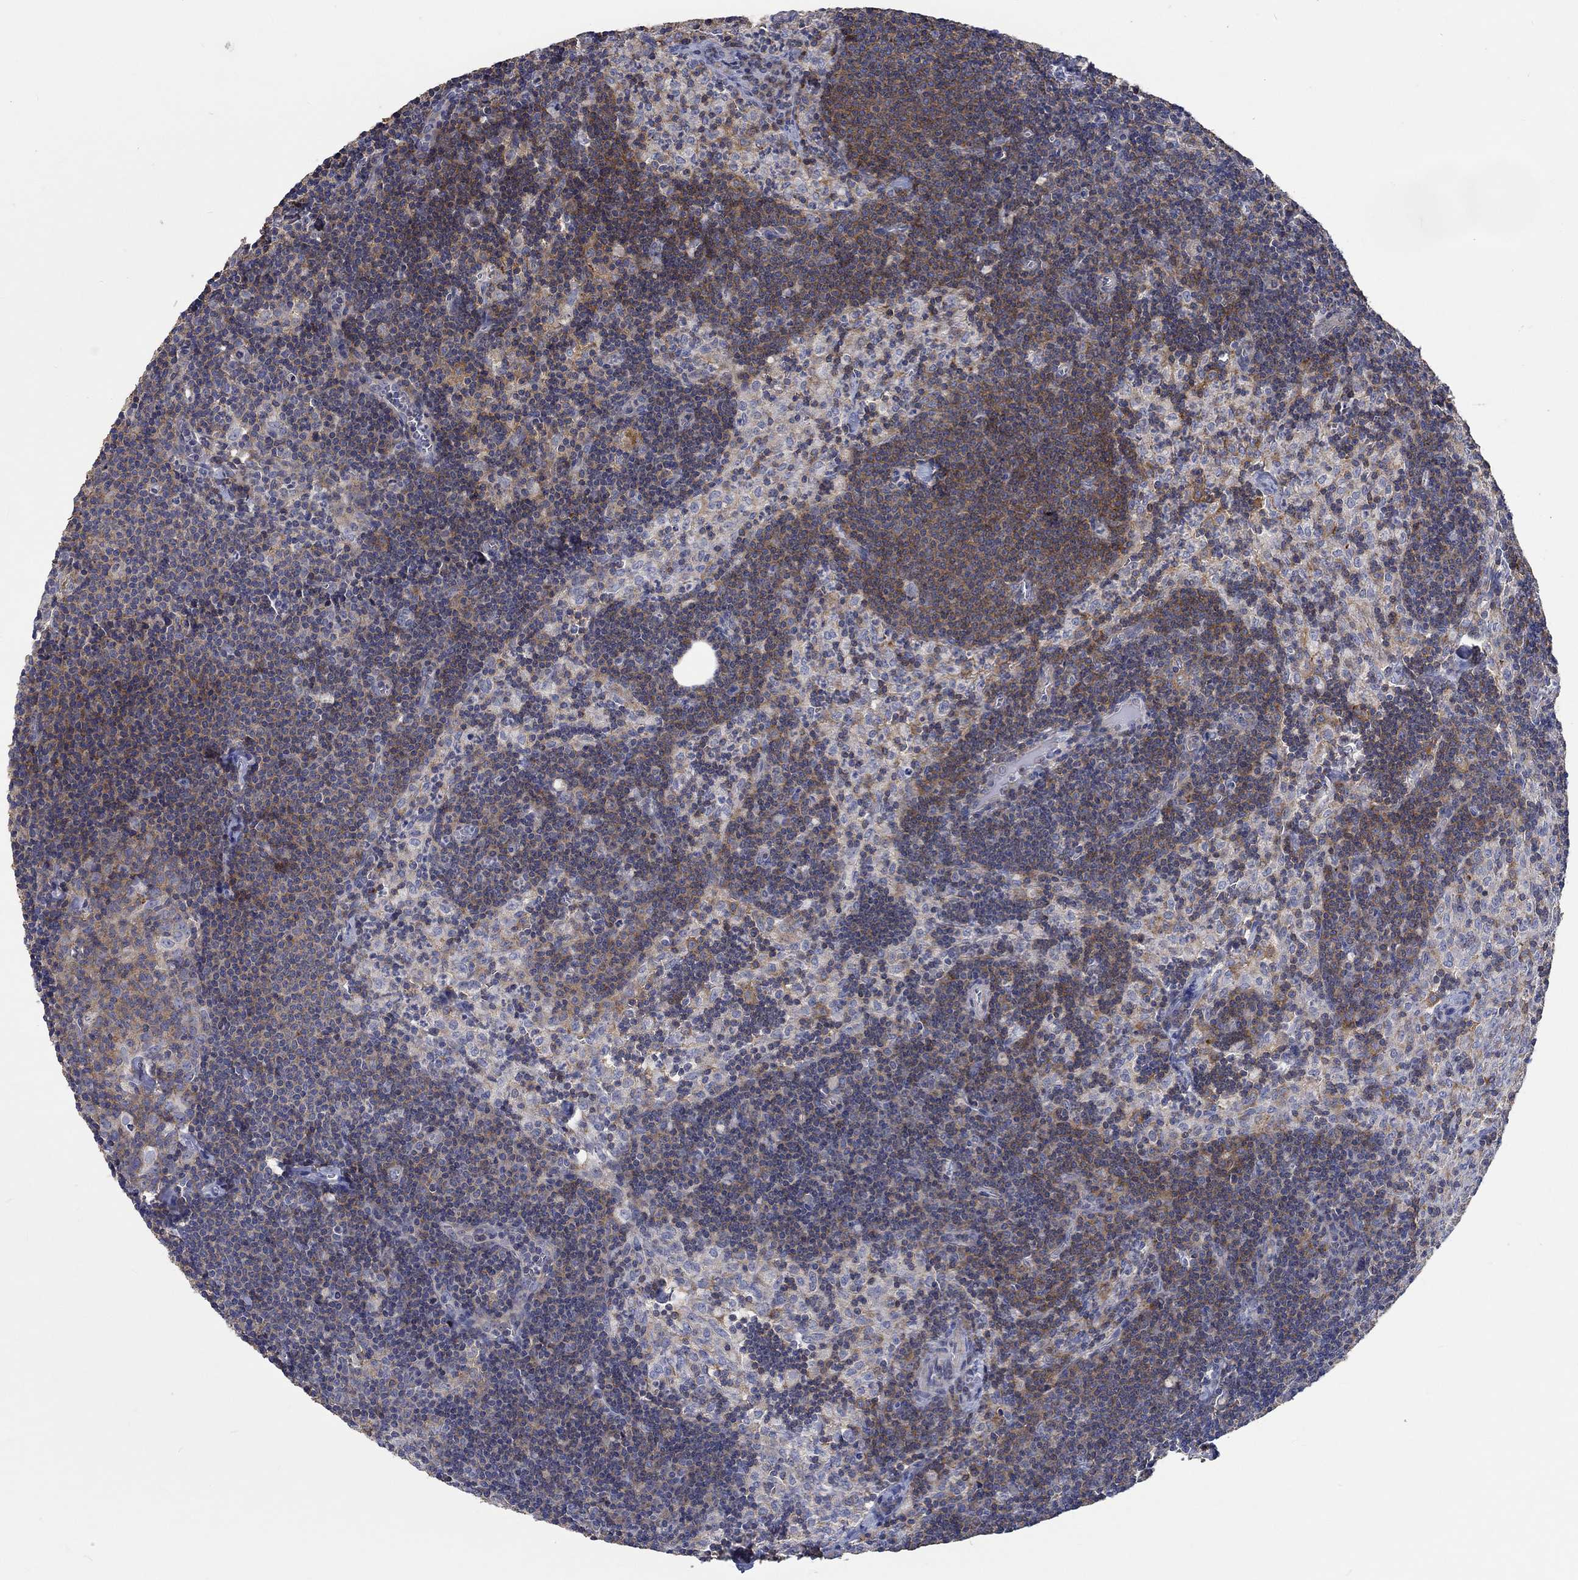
{"staining": {"intensity": "moderate", "quantity": "25%-75%", "location": "cytoplasmic/membranous"}, "tissue": "lymph node", "cell_type": "Non-germinal center cells", "image_type": "normal", "snomed": [{"axis": "morphology", "description": "Normal tissue, NOS"}, {"axis": "topography", "description": "Lymph node"}], "caption": "Brown immunohistochemical staining in unremarkable human lymph node demonstrates moderate cytoplasmic/membranous staining in about 25%-75% of non-germinal center cells. The staining was performed using DAB, with brown indicating positive protein expression. Nuclei are stained blue with hematoxylin.", "gene": "TNFAIP8L3", "patient": {"sex": "female", "age": 34}}